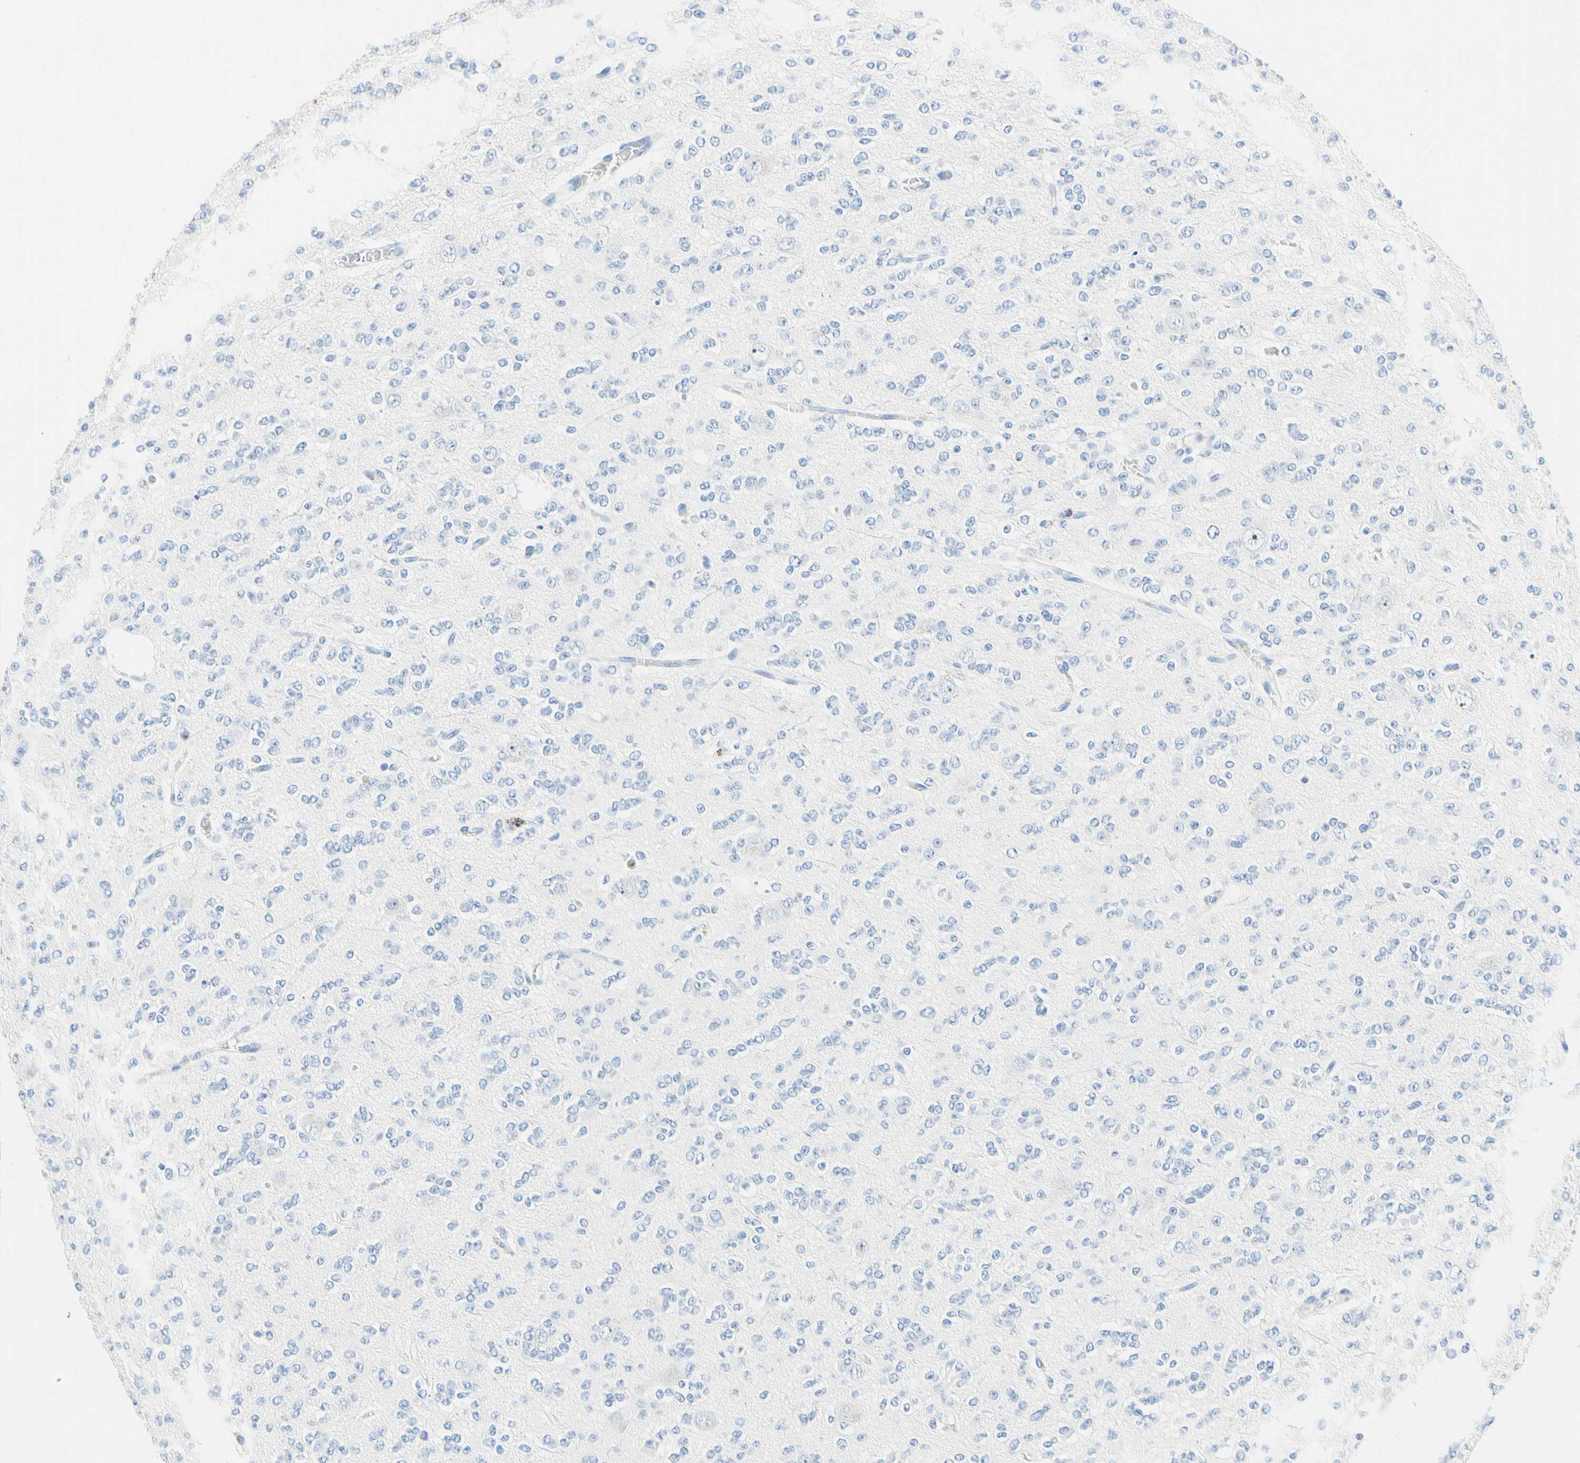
{"staining": {"intensity": "negative", "quantity": "none", "location": "none"}, "tissue": "glioma", "cell_type": "Tumor cells", "image_type": "cancer", "snomed": [{"axis": "morphology", "description": "Glioma, malignant, Low grade"}, {"axis": "topography", "description": "Brain"}], "caption": "The photomicrograph demonstrates no staining of tumor cells in malignant low-grade glioma.", "gene": "CYSLTR1", "patient": {"sex": "male", "age": 38}}